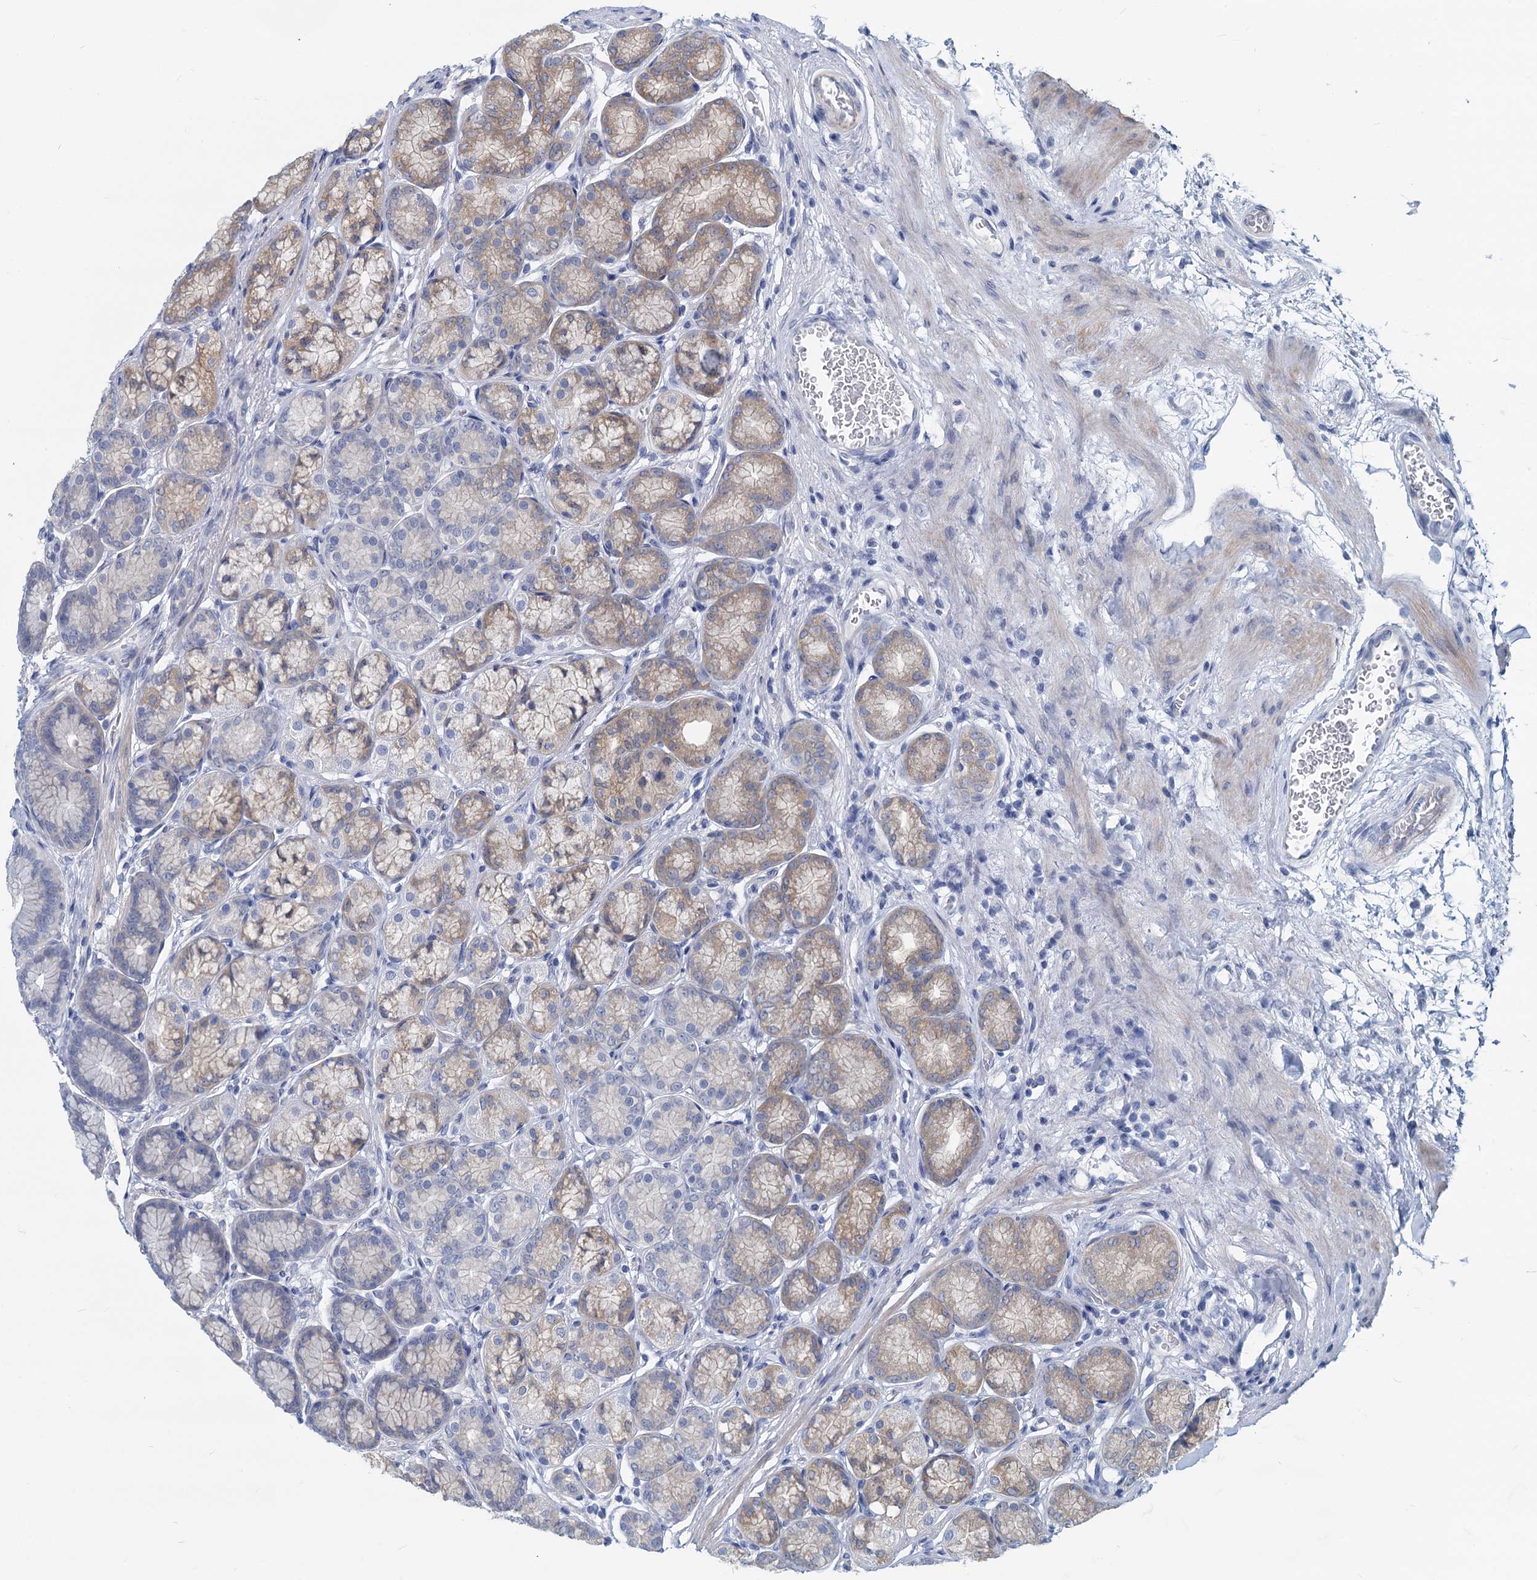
{"staining": {"intensity": "weak", "quantity": "<25%", "location": "cytoplasmic/membranous"}, "tissue": "stomach", "cell_type": "Glandular cells", "image_type": "normal", "snomed": [{"axis": "morphology", "description": "Normal tissue, NOS"}, {"axis": "morphology", "description": "Adenocarcinoma, NOS"}, {"axis": "morphology", "description": "Adenocarcinoma, High grade"}, {"axis": "topography", "description": "Stomach, upper"}, {"axis": "topography", "description": "Stomach"}], "caption": "The immunohistochemistry micrograph has no significant expression in glandular cells of stomach. The staining is performed using DAB brown chromogen with nuclei counter-stained in using hematoxylin.", "gene": "GSTM3", "patient": {"sex": "female", "age": 65}}